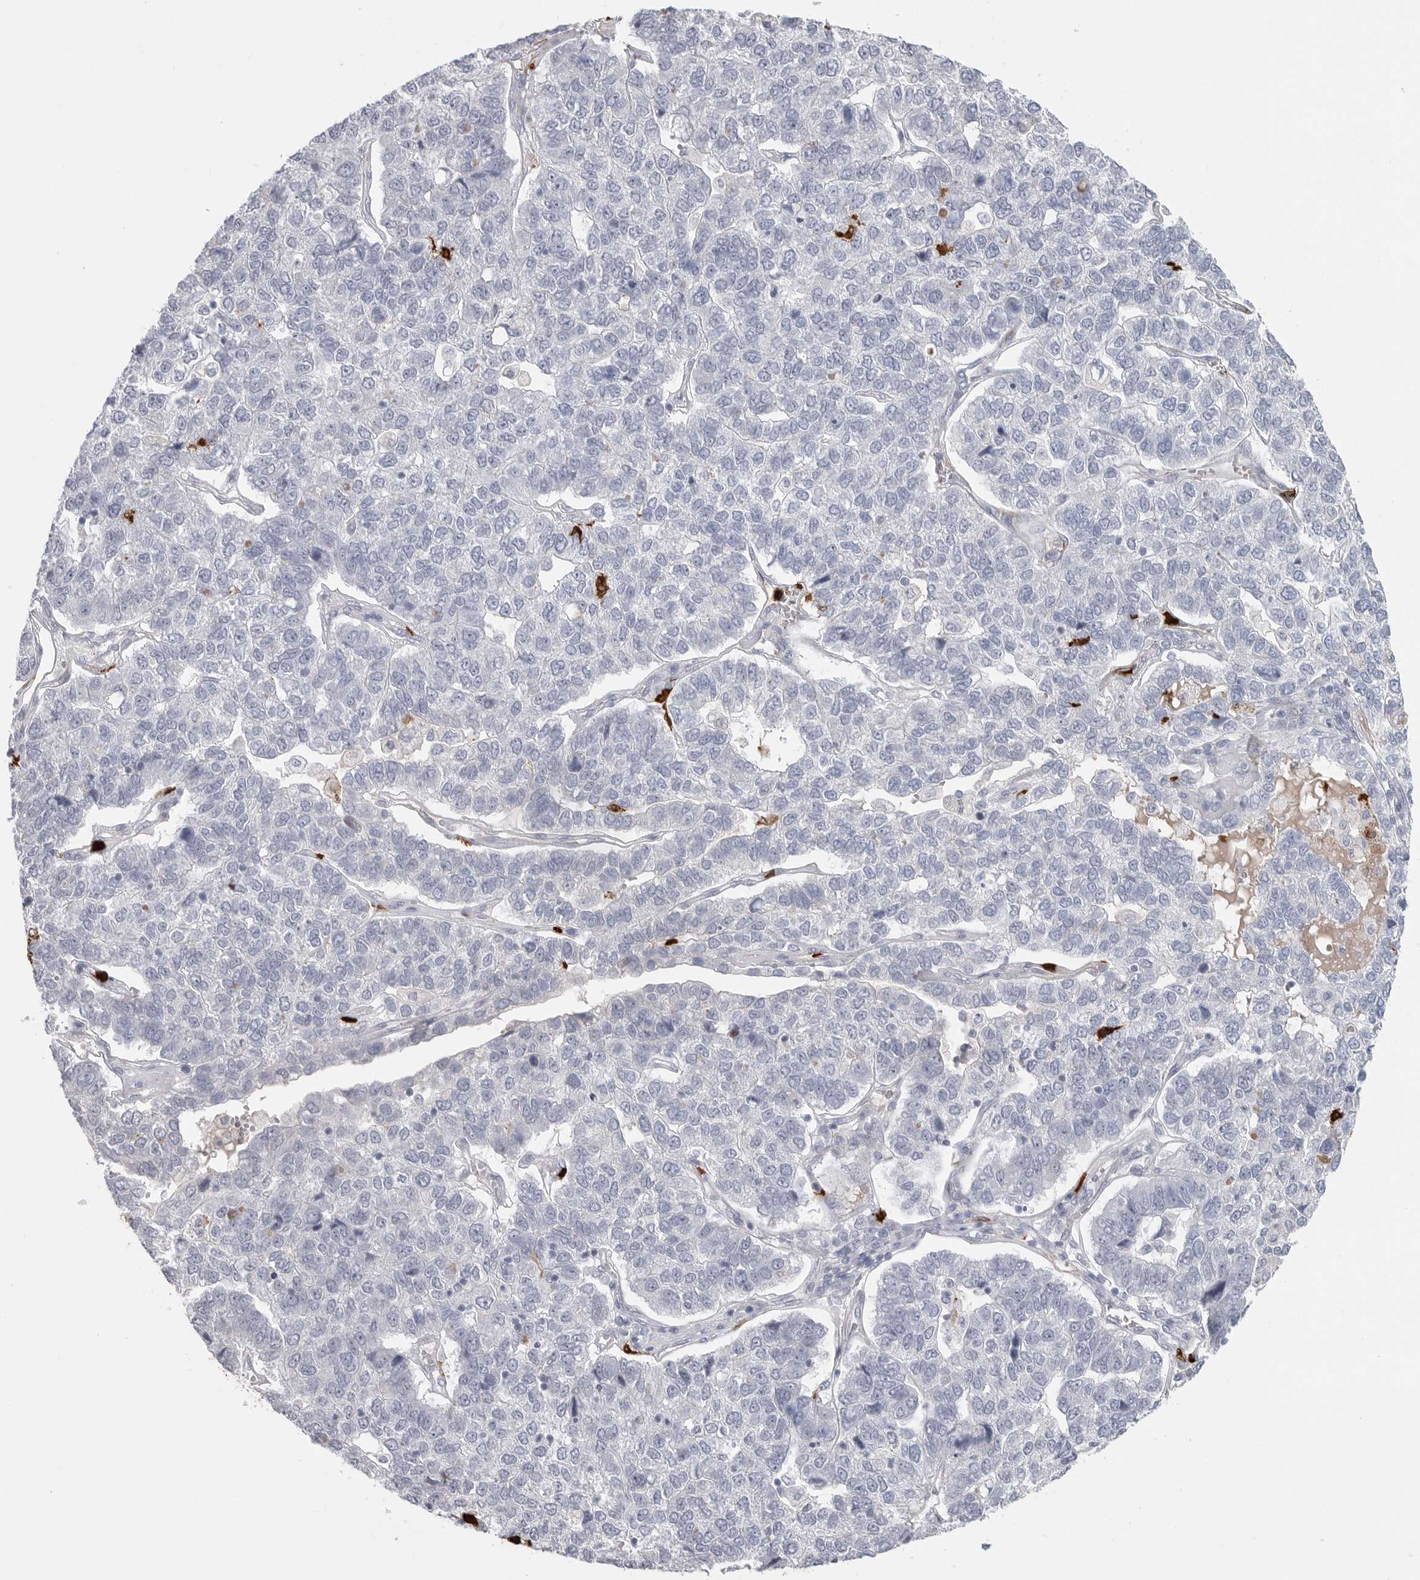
{"staining": {"intensity": "negative", "quantity": "none", "location": "none"}, "tissue": "pancreatic cancer", "cell_type": "Tumor cells", "image_type": "cancer", "snomed": [{"axis": "morphology", "description": "Adenocarcinoma, NOS"}, {"axis": "topography", "description": "Pancreas"}], "caption": "Immunohistochemical staining of human adenocarcinoma (pancreatic) shows no significant staining in tumor cells.", "gene": "CYB561D1", "patient": {"sex": "female", "age": 61}}